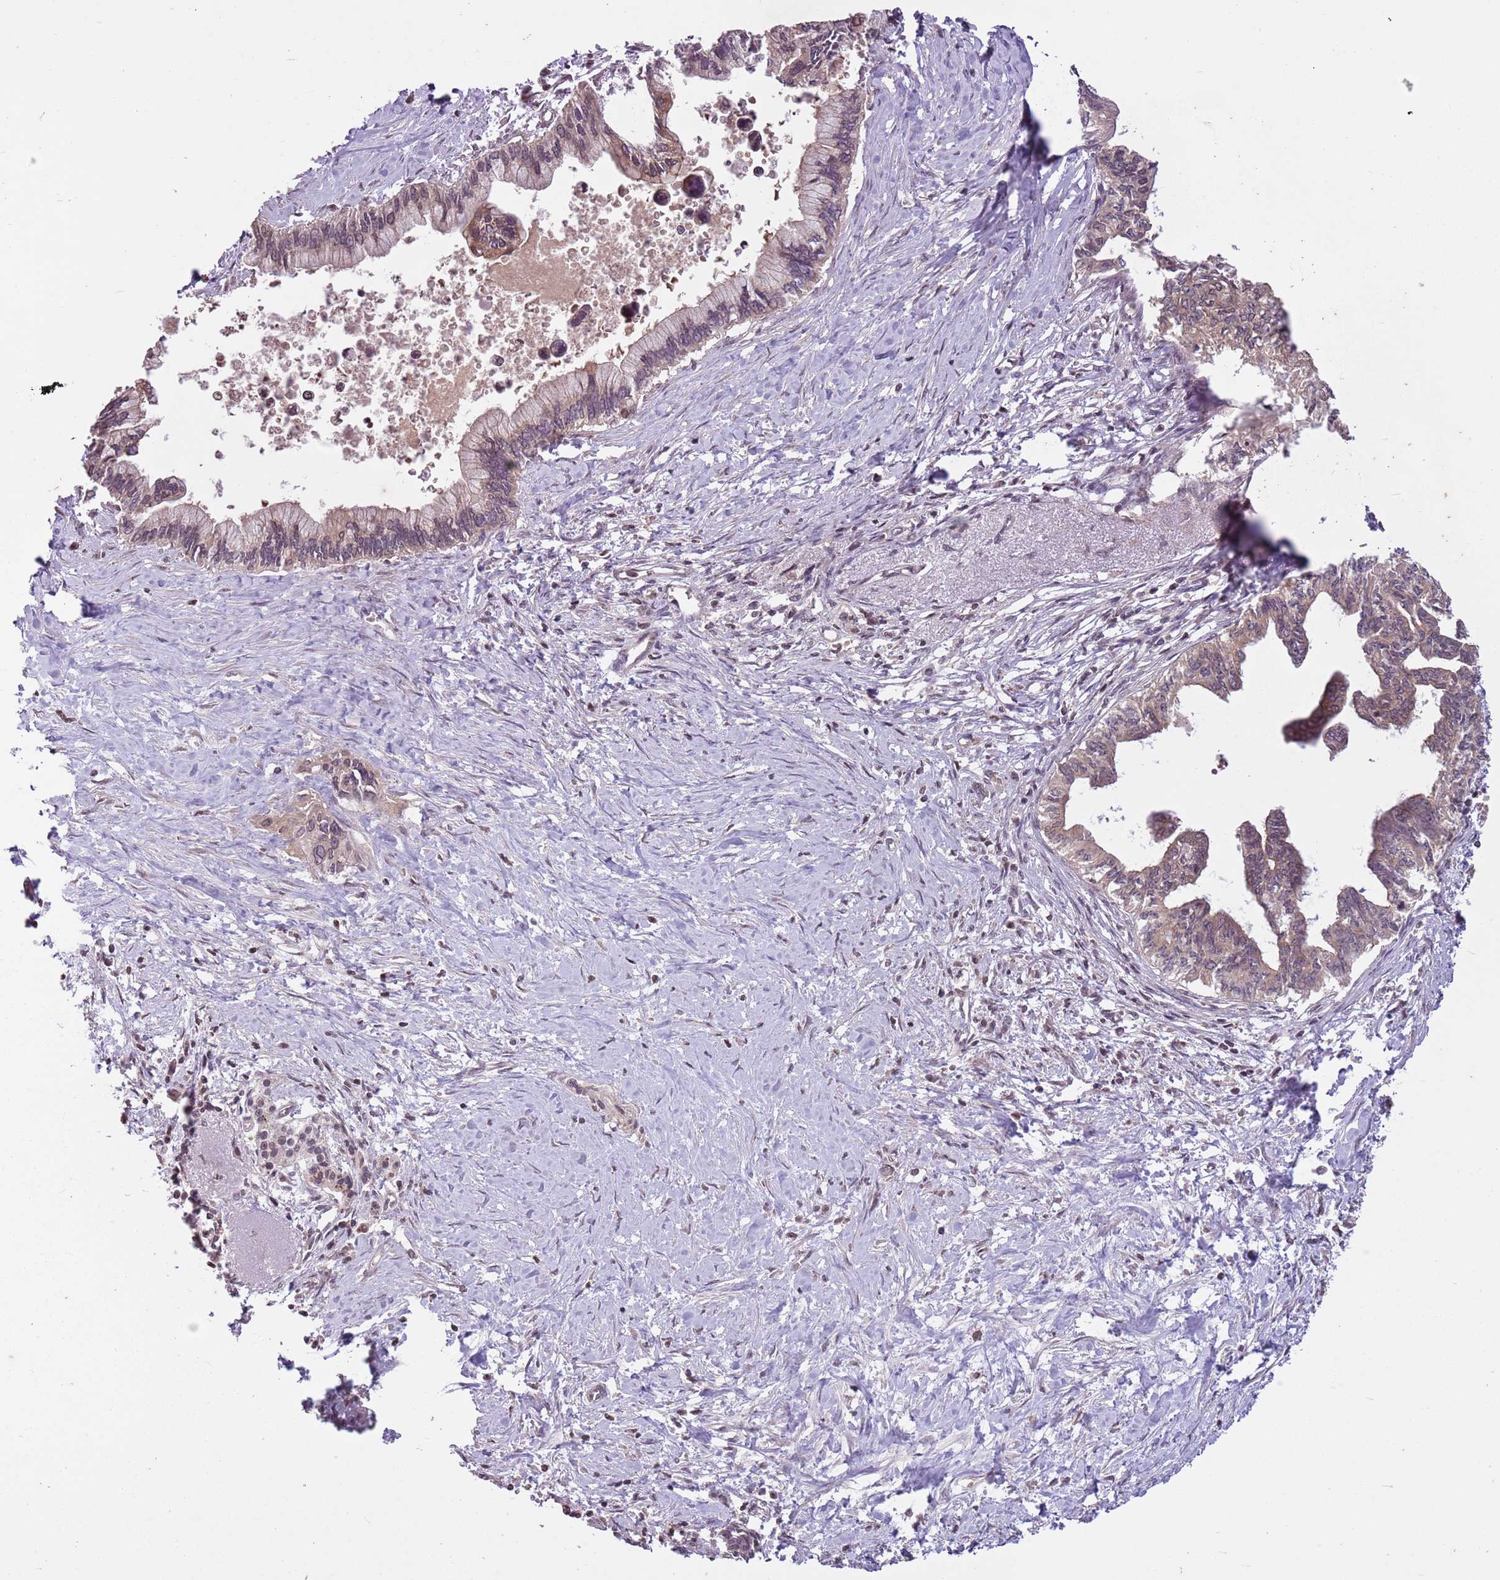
{"staining": {"intensity": "moderate", "quantity": ">75%", "location": "cytoplasmic/membranous"}, "tissue": "pancreatic cancer", "cell_type": "Tumor cells", "image_type": "cancer", "snomed": [{"axis": "morphology", "description": "Adenocarcinoma, NOS"}, {"axis": "topography", "description": "Pancreas"}], "caption": "Tumor cells reveal medium levels of moderate cytoplasmic/membranous positivity in about >75% of cells in human pancreatic cancer. (Brightfield microscopy of DAB IHC at high magnification).", "gene": "CAPN9", "patient": {"sex": "female", "age": 83}}